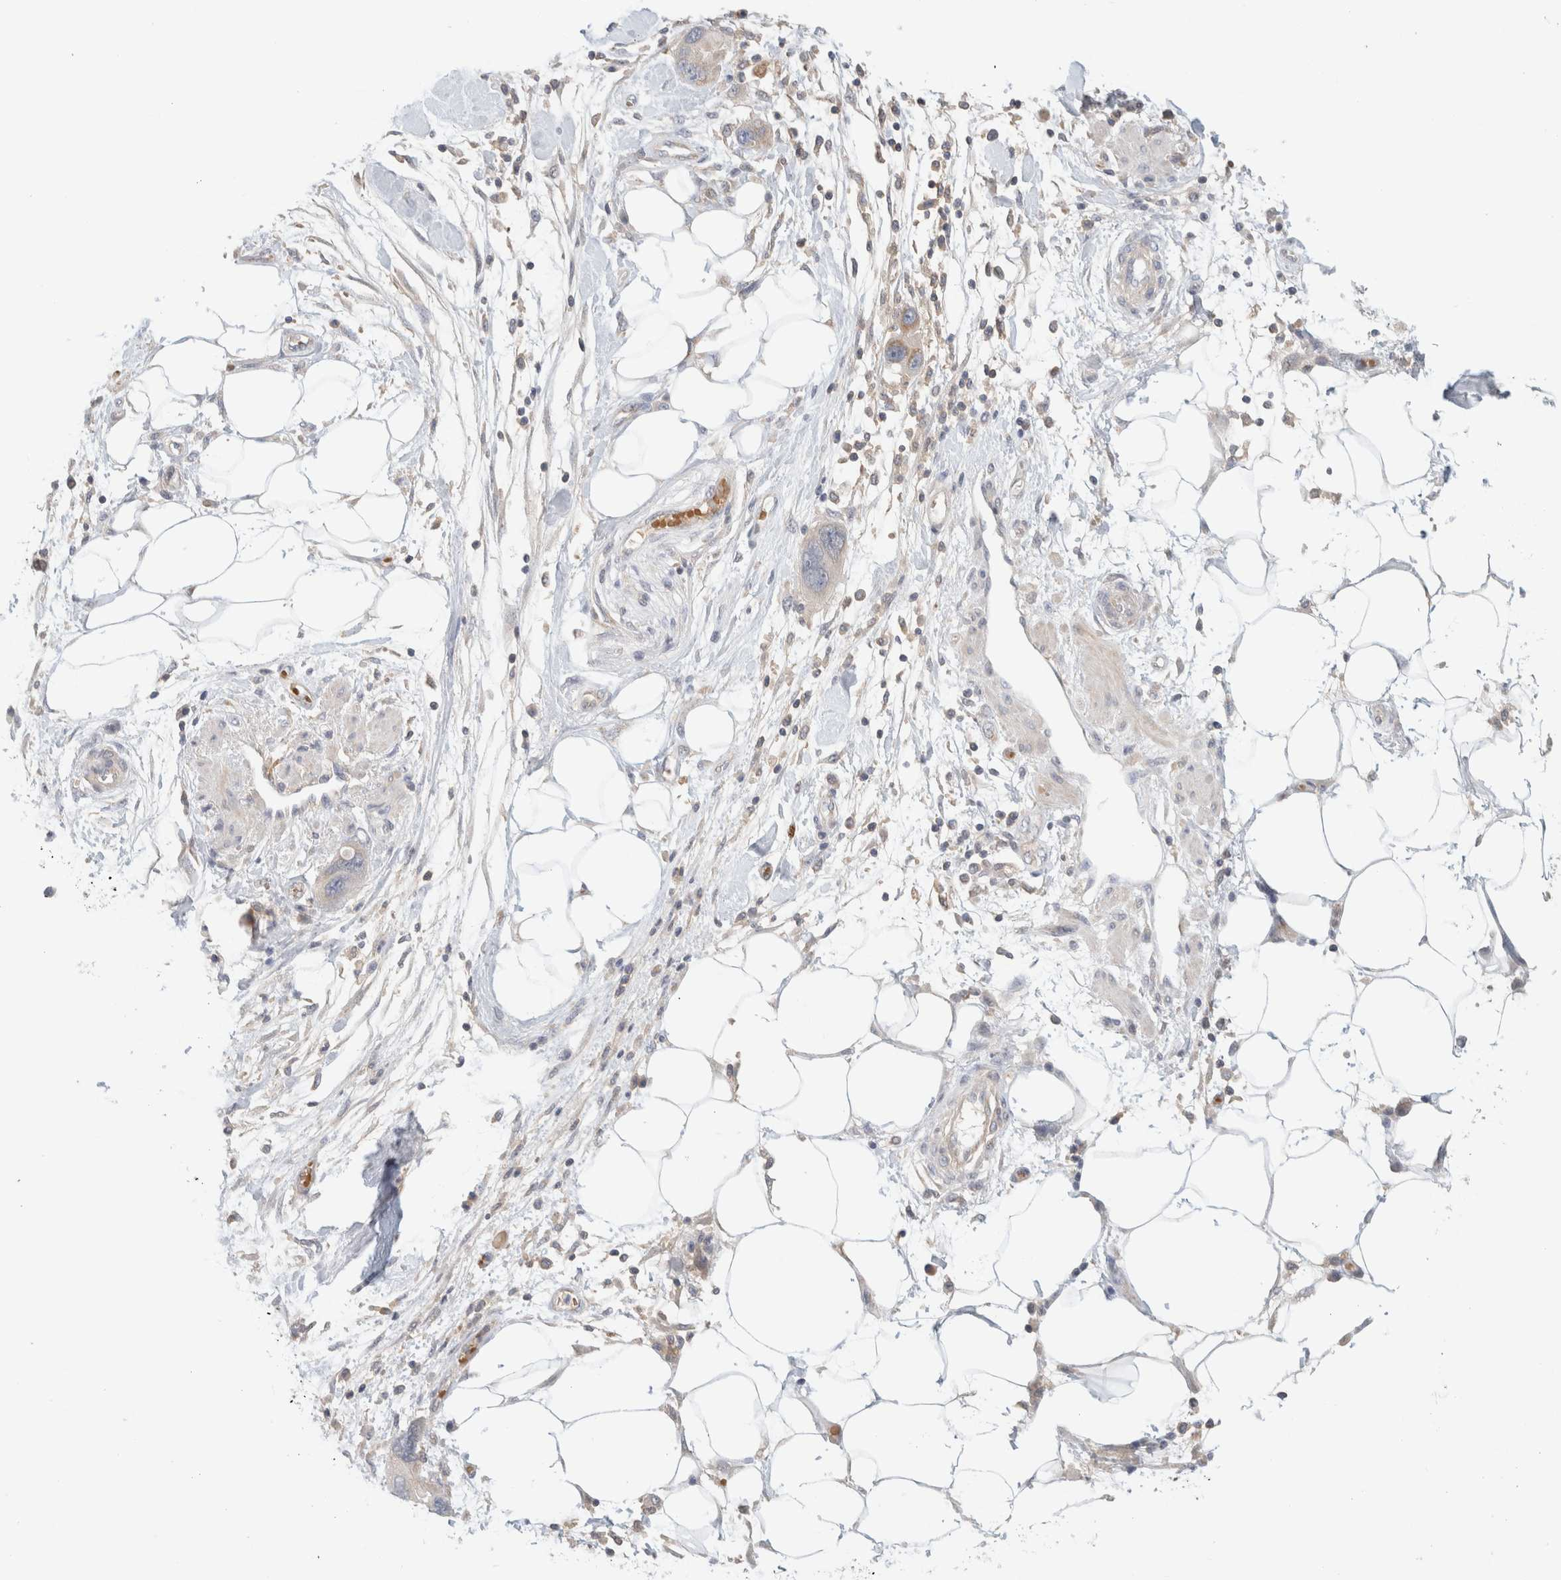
{"staining": {"intensity": "negative", "quantity": "none", "location": "none"}, "tissue": "pancreatic cancer", "cell_type": "Tumor cells", "image_type": "cancer", "snomed": [{"axis": "morphology", "description": "Normal tissue, NOS"}, {"axis": "morphology", "description": "Adenocarcinoma, NOS"}, {"axis": "topography", "description": "Pancreas"}], "caption": "This is an immunohistochemistry (IHC) photomicrograph of human adenocarcinoma (pancreatic). There is no staining in tumor cells.", "gene": "MRM3", "patient": {"sex": "female", "age": 71}}